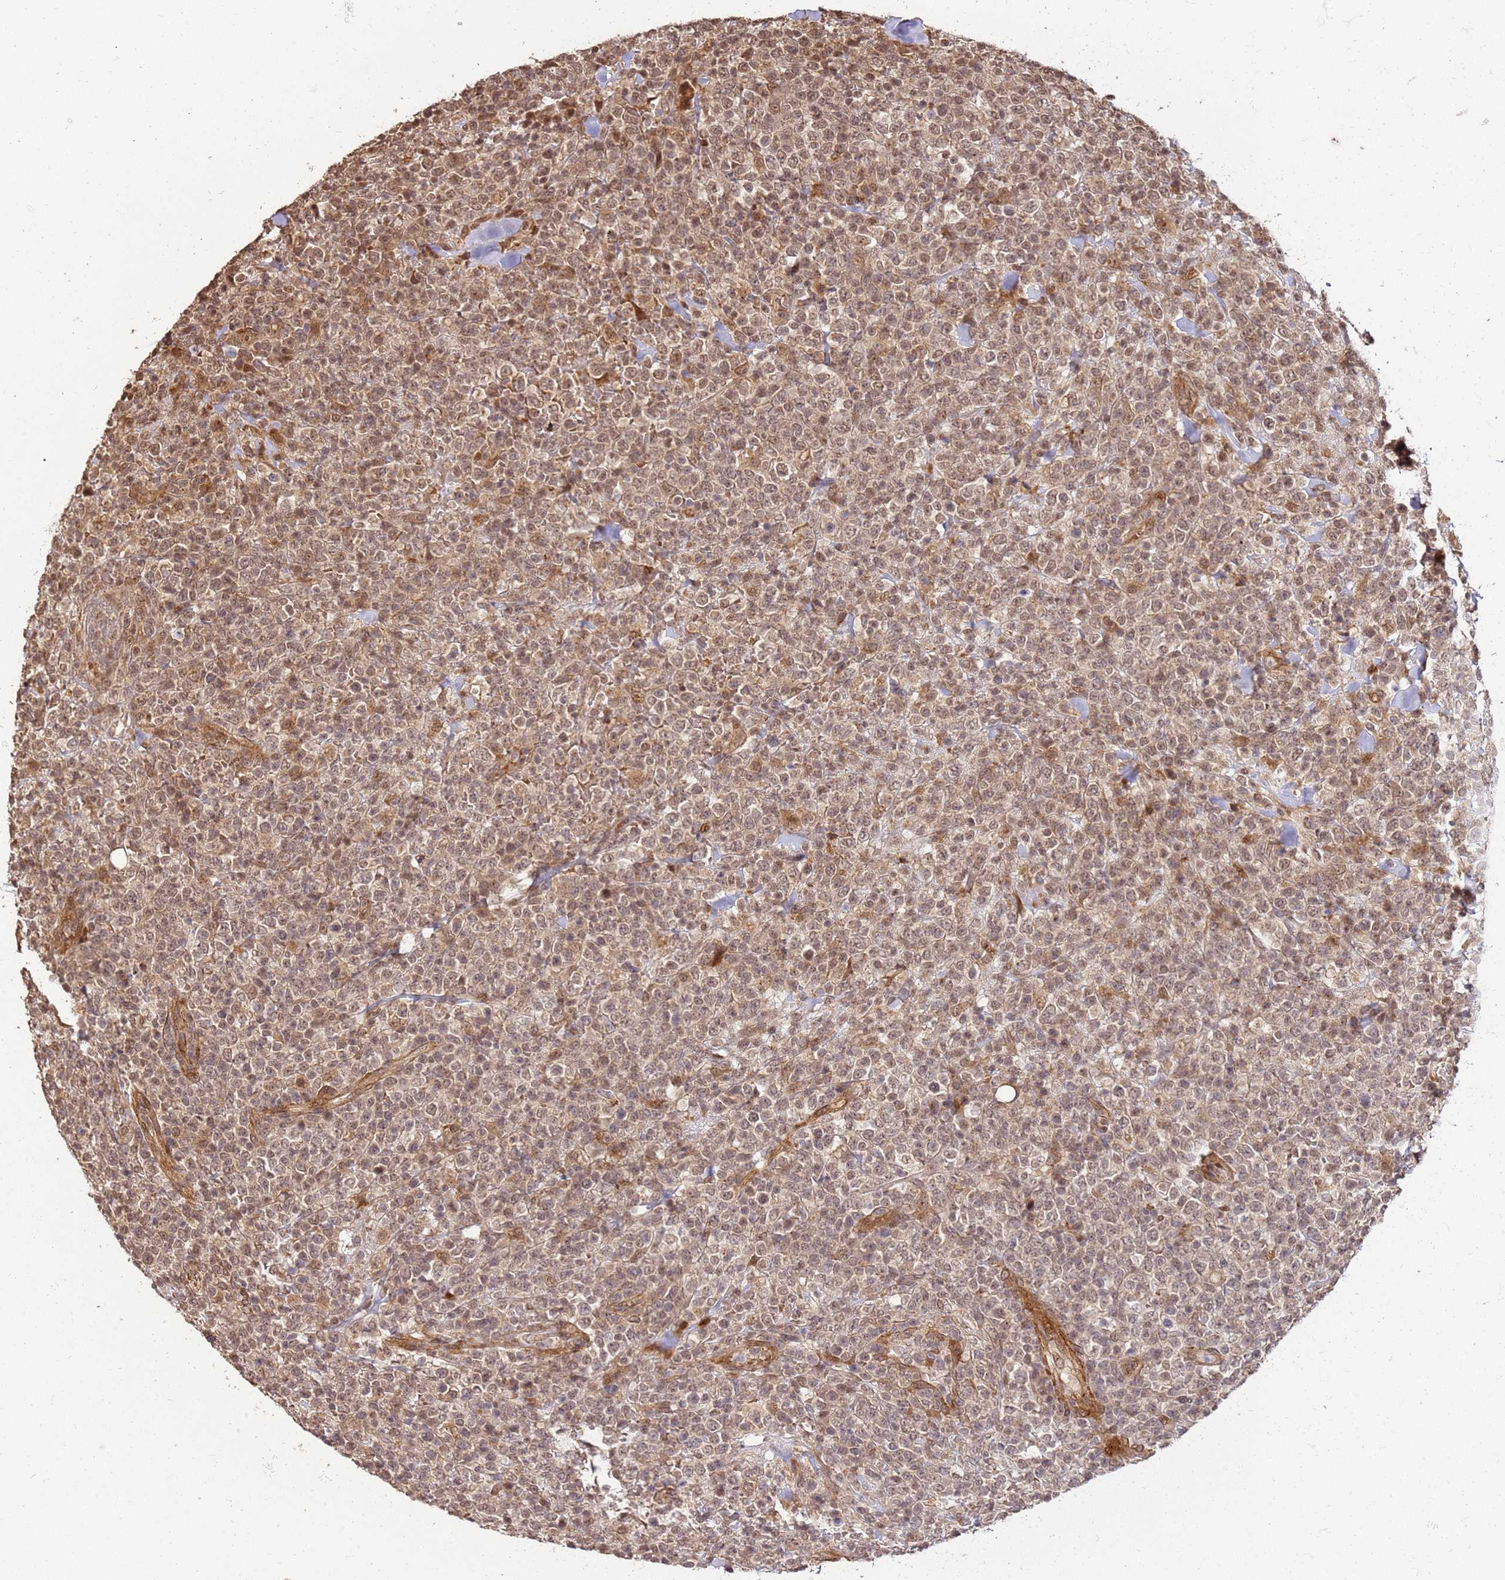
{"staining": {"intensity": "moderate", "quantity": ">75%", "location": "nuclear"}, "tissue": "lymphoma", "cell_type": "Tumor cells", "image_type": "cancer", "snomed": [{"axis": "morphology", "description": "Malignant lymphoma, non-Hodgkin's type, High grade"}, {"axis": "topography", "description": "Colon"}], "caption": "IHC of lymphoma reveals medium levels of moderate nuclear expression in about >75% of tumor cells.", "gene": "ST18", "patient": {"sex": "female", "age": 53}}